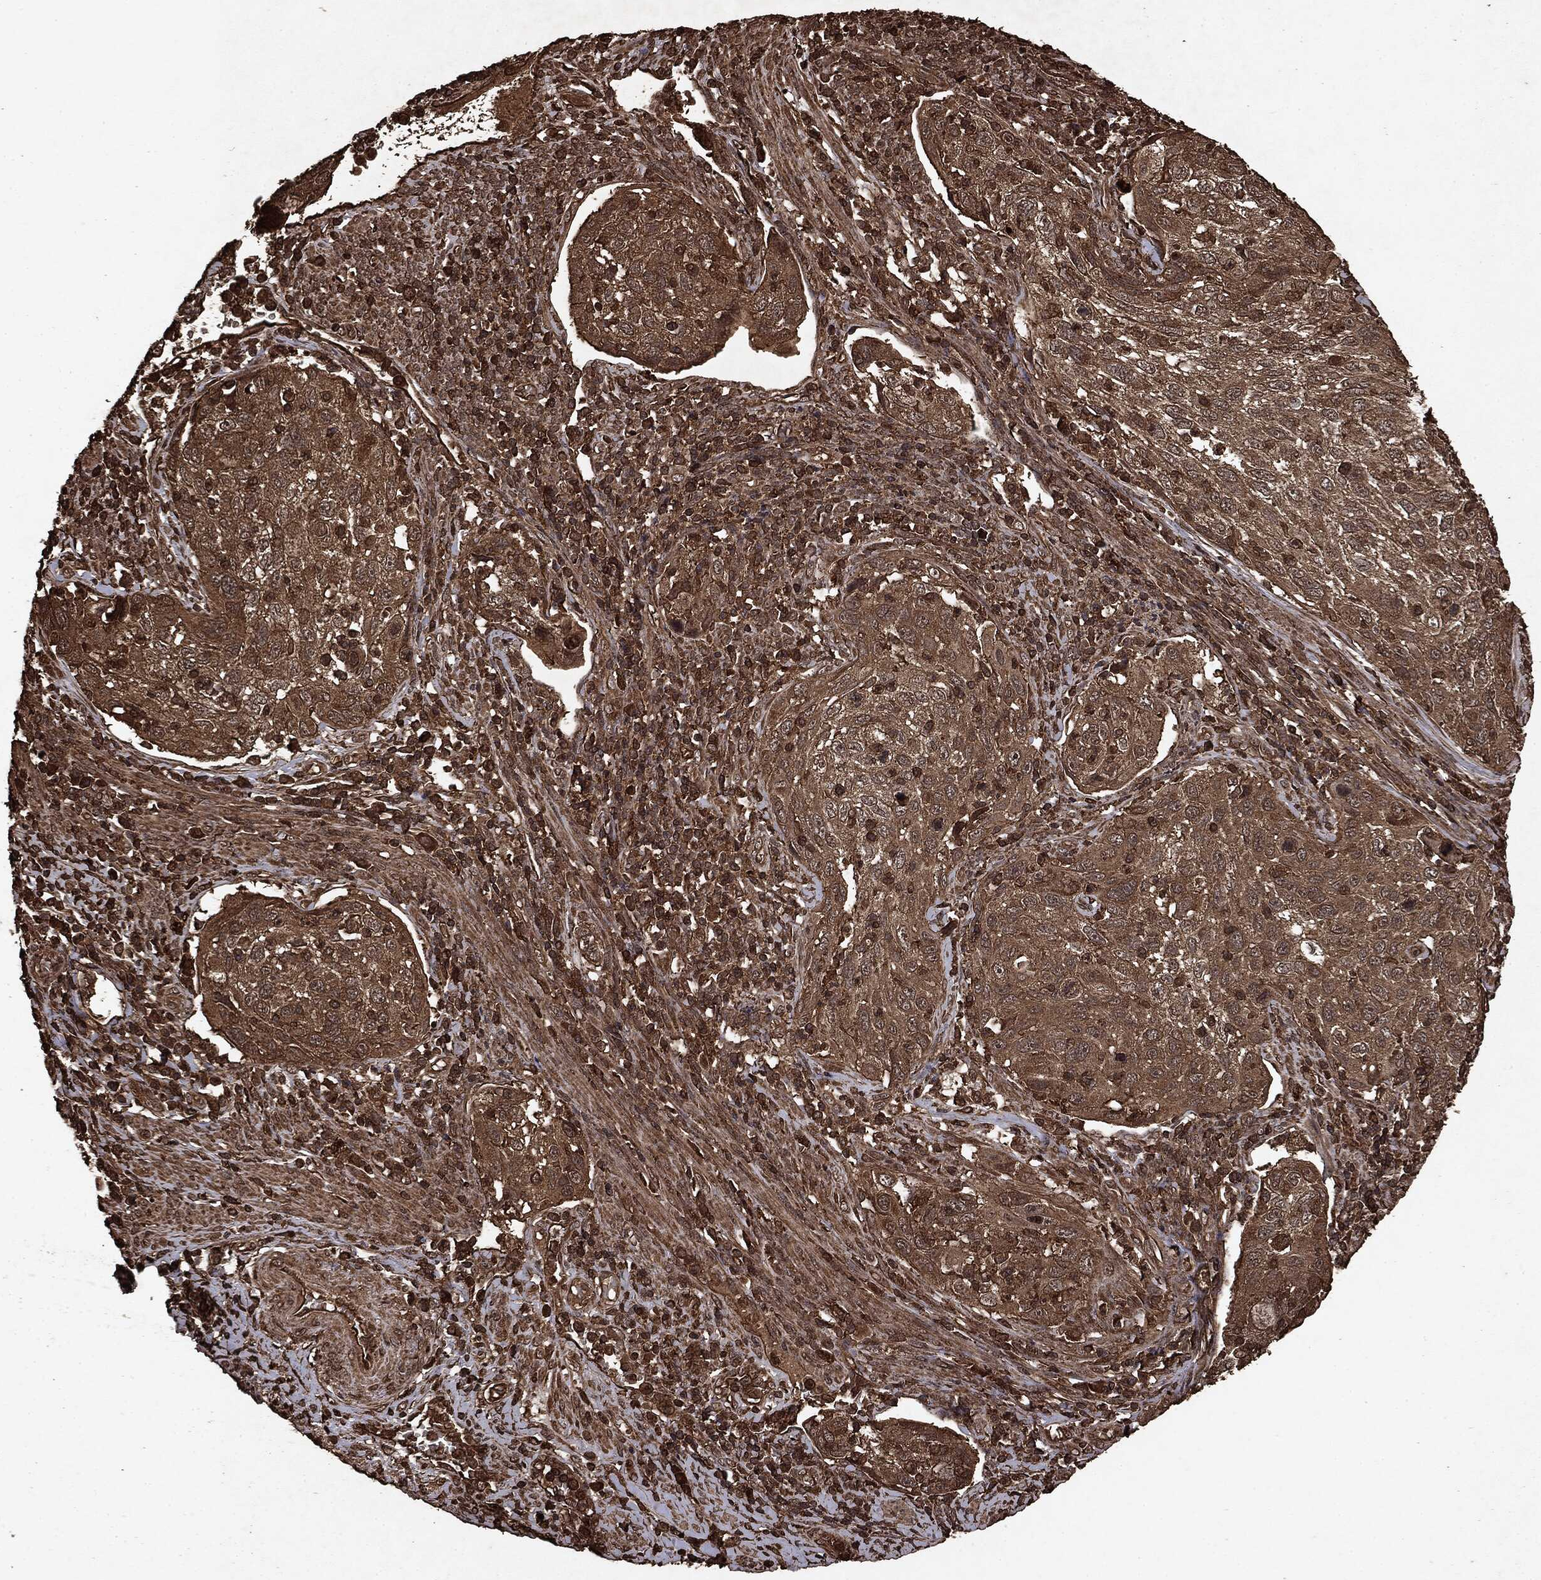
{"staining": {"intensity": "moderate", "quantity": ">75%", "location": "cytoplasmic/membranous"}, "tissue": "cervical cancer", "cell_type": "Tumor cells", "image_type": "cancer", "snomed": [{"axis": "morphology", "description": "Squamous cell carcinoma, NOS"}, {"axis": "topography", "description": "Cervix"}], "caption": "Immunohistochemistry histopathology image of human squamous cell carcinoma (cervical) stained for a protein (brown), which demonstrates medium levels of moderate cytoplasmic/membranous staining in approximately >75% of tumor cells.", "gene": "ARAF", "patient": {"sex": "female", "age": 70}}